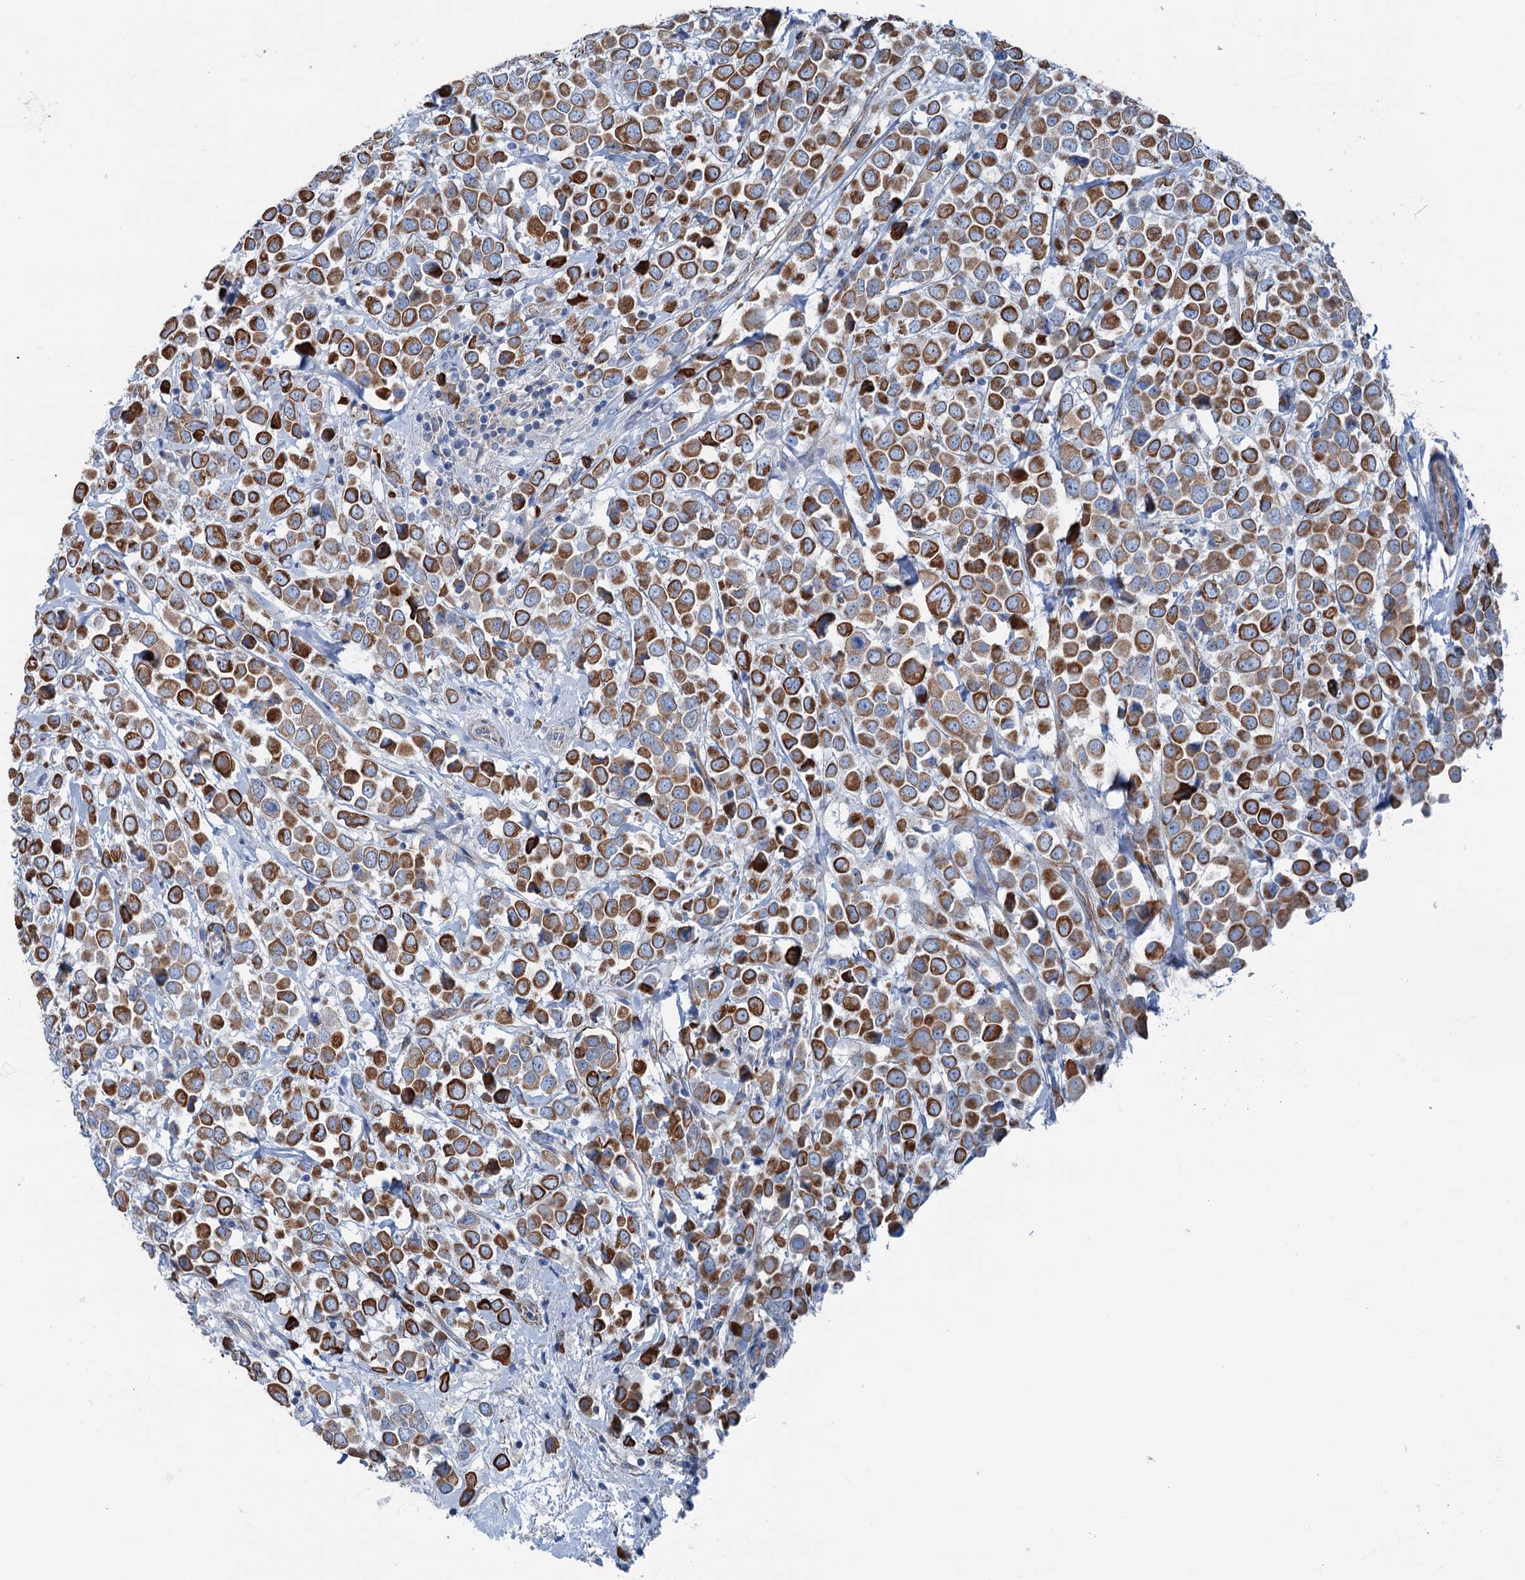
{"staining": {"intensity": "moderate", "quantity": ">75%", "location": "cytoplasmic/membranous"}, "tissue": "breast cancer", "cell_type": "Tumor cells", "image_type": "cancer", "snomed": [{"axis": "morphology", "description": "Duct carcinoma"}, {"axis": "topography", "description": "Breast"}], "caption": "Approximately >75% of tumor cells in human infiltrating ductal carcinoma (breast) demonstrate moderate cytoplasmic/membranous protein staining as visualized by brown immunohistochemical staining.", "gene": "CALCOCO1", "patient": {"sex": "female", "age": 61}}